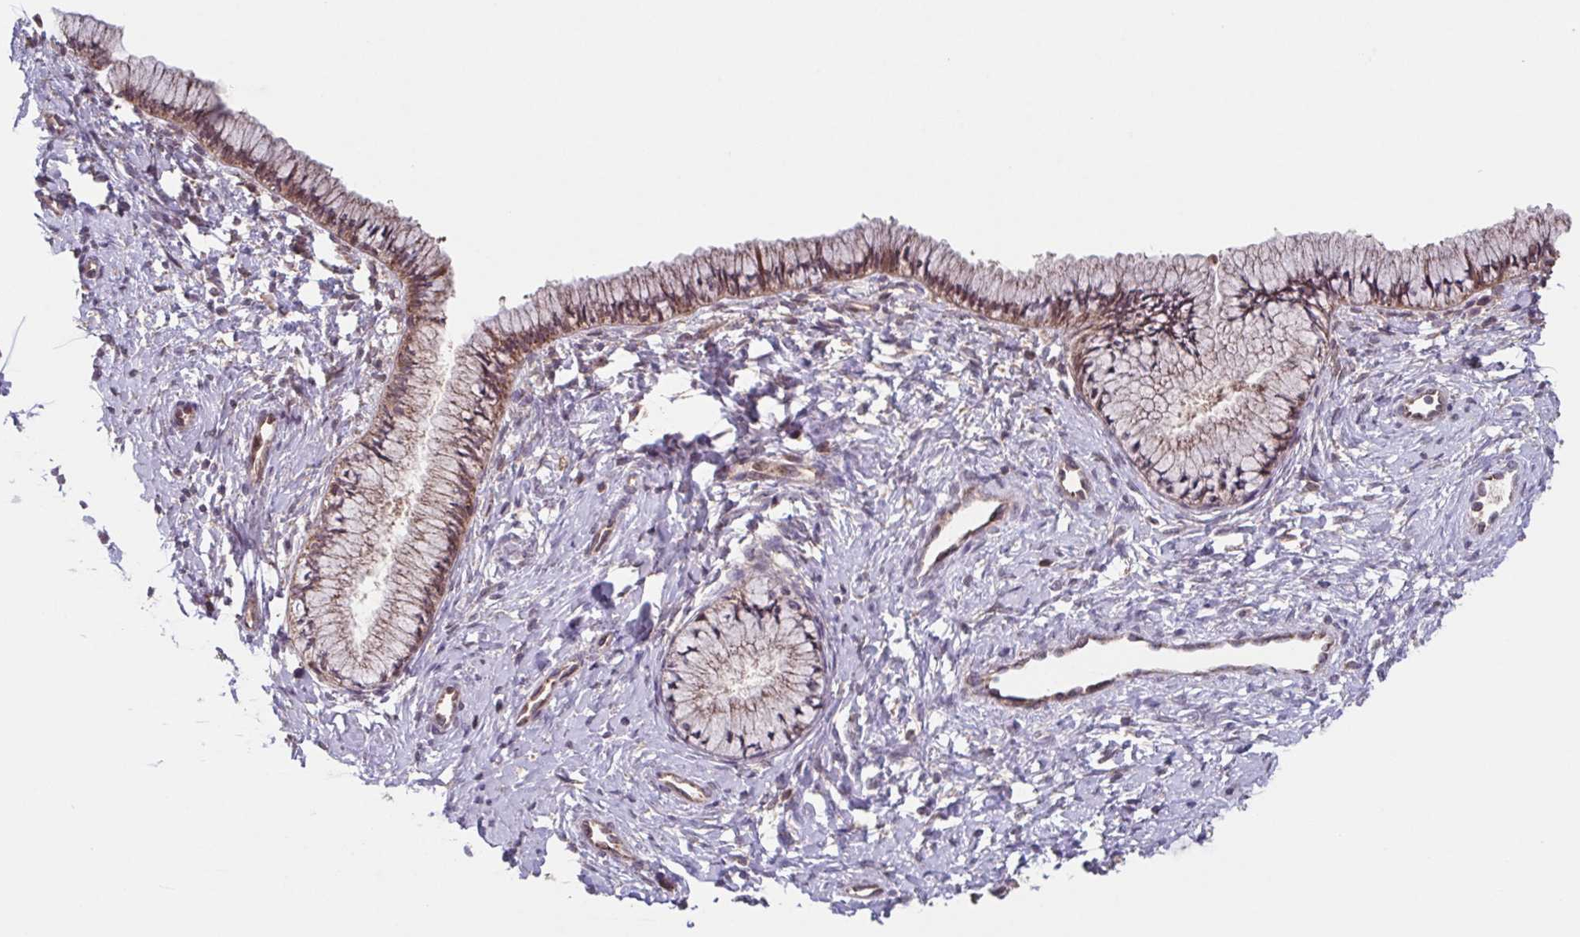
{"staining": {"intensity": "moderate", "quantity": ">75%", "location": "cytoplasmic/membranous"}, "tissue": "cervix", "cell_type": "Glandular cells", "image_type": "normal", "snomed": [{"axis": "morphology", "description": "Normal tissue, NOS"}, {"axis": "topography", "description": "Cervix"}], "caption": "This micrograph reveals unremarkable cervix stained with immunohistochemistry (IHC) to label a protein in brown. The cytoplasmic/membranous of glandular cells show moderate positivity for the protein. Nuclei are counter-stained blue.", "gene": "TTC19", "patient": {"sex": "female", "age": 37}}